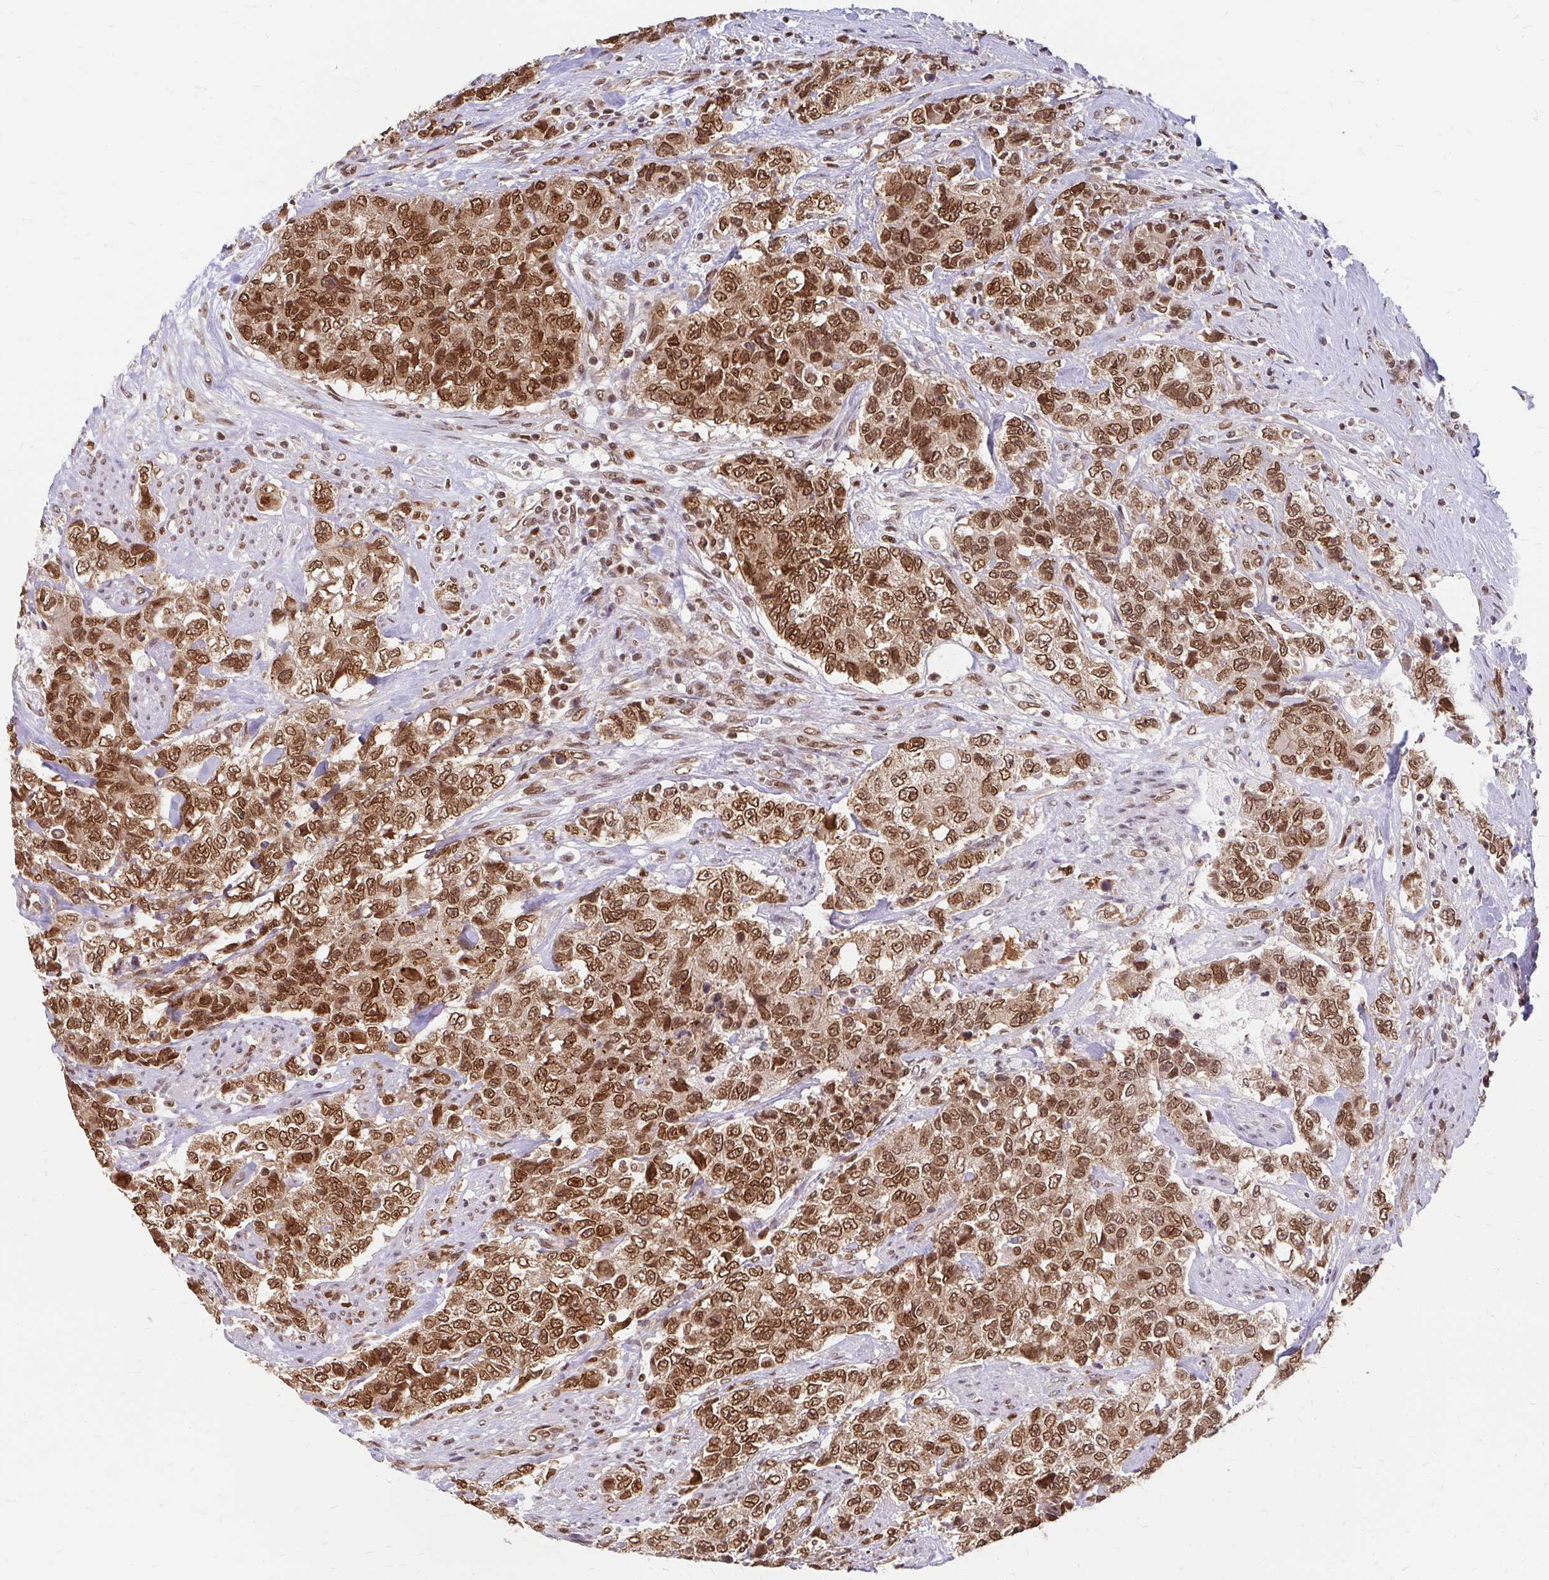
{"staining": {"intensity": "moderate", "quantity": ">75%", "location": "cytoplasmic/membranous,nuclear"}, "tissue": "urothelial cancer", "cell_type": "Tumor cells", "image_type": "cancer", "snomed": [{"axis": "morphology", "description": "Urothelial carcinoma, High grade"}, {"axis": "topography", "description": "Urinary bladder"}], "caption": "This is a micrograph of IHC staining of high-grade urothelial carcinoma, which shows moderate expression in the cytoplasmic/membranous and nuclear of tumor cells.", "gene": "XPO1", "patient": {"sex": "female", "age": 78}}